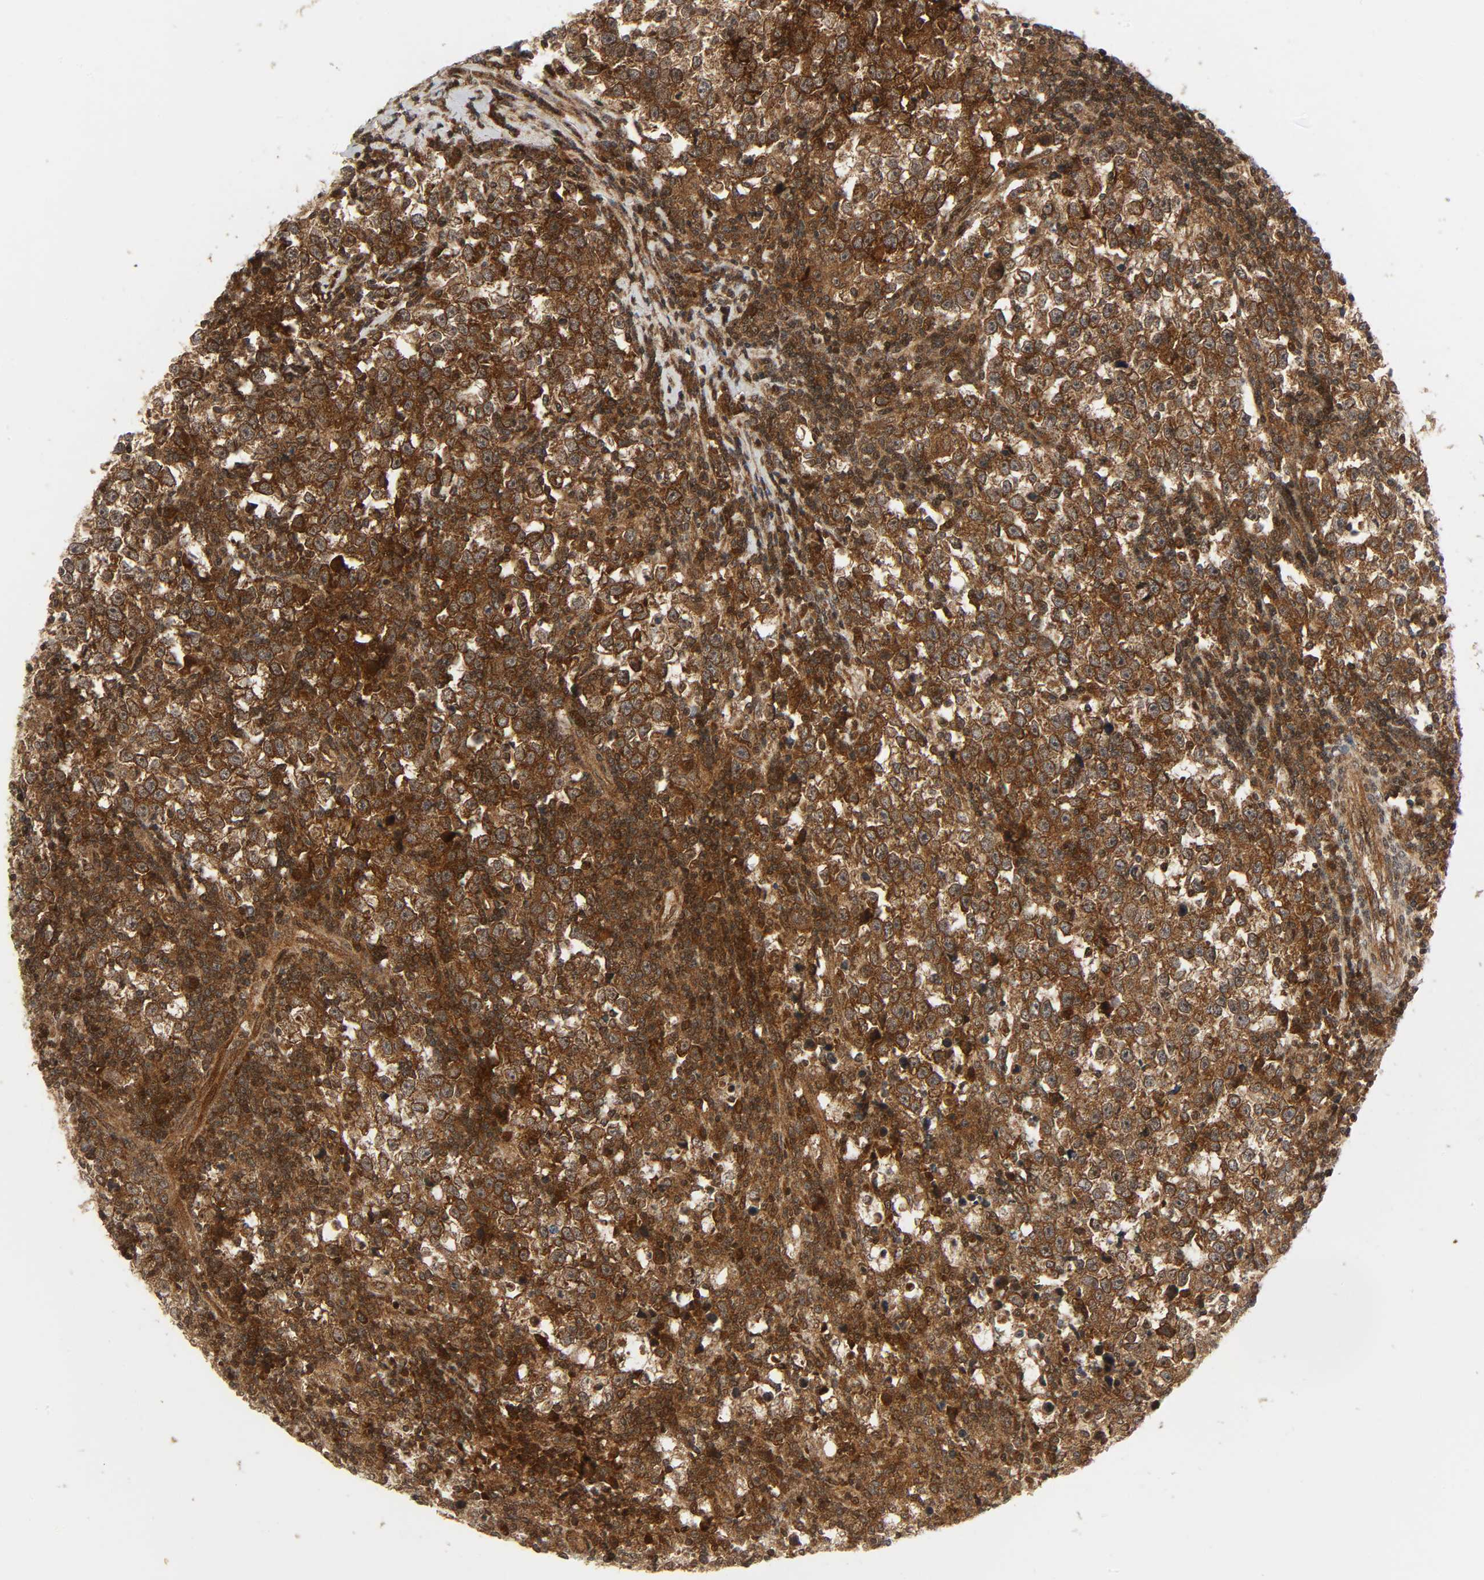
{"staining": {"intensity": "strong", "quantity": ">75%", "location": "cytoplasmic/membranous"}, "tissue": "testis cancer", "cell_type": "Tumor cells", "image_type": "cancer", "snomed": [{"axis": "morphology", "description": "Seminoma, NOS"}, {"axis": "topography", "description": "Testis"}], "caption": "A high-resolution image shows immunohistochemistry staining of testis cancer, which reveals strong cytoplasmic/membranous expression in about >75% of tumor cells.", "gene": "CHUK", "patient": {"sex": "male", "age": 43}}